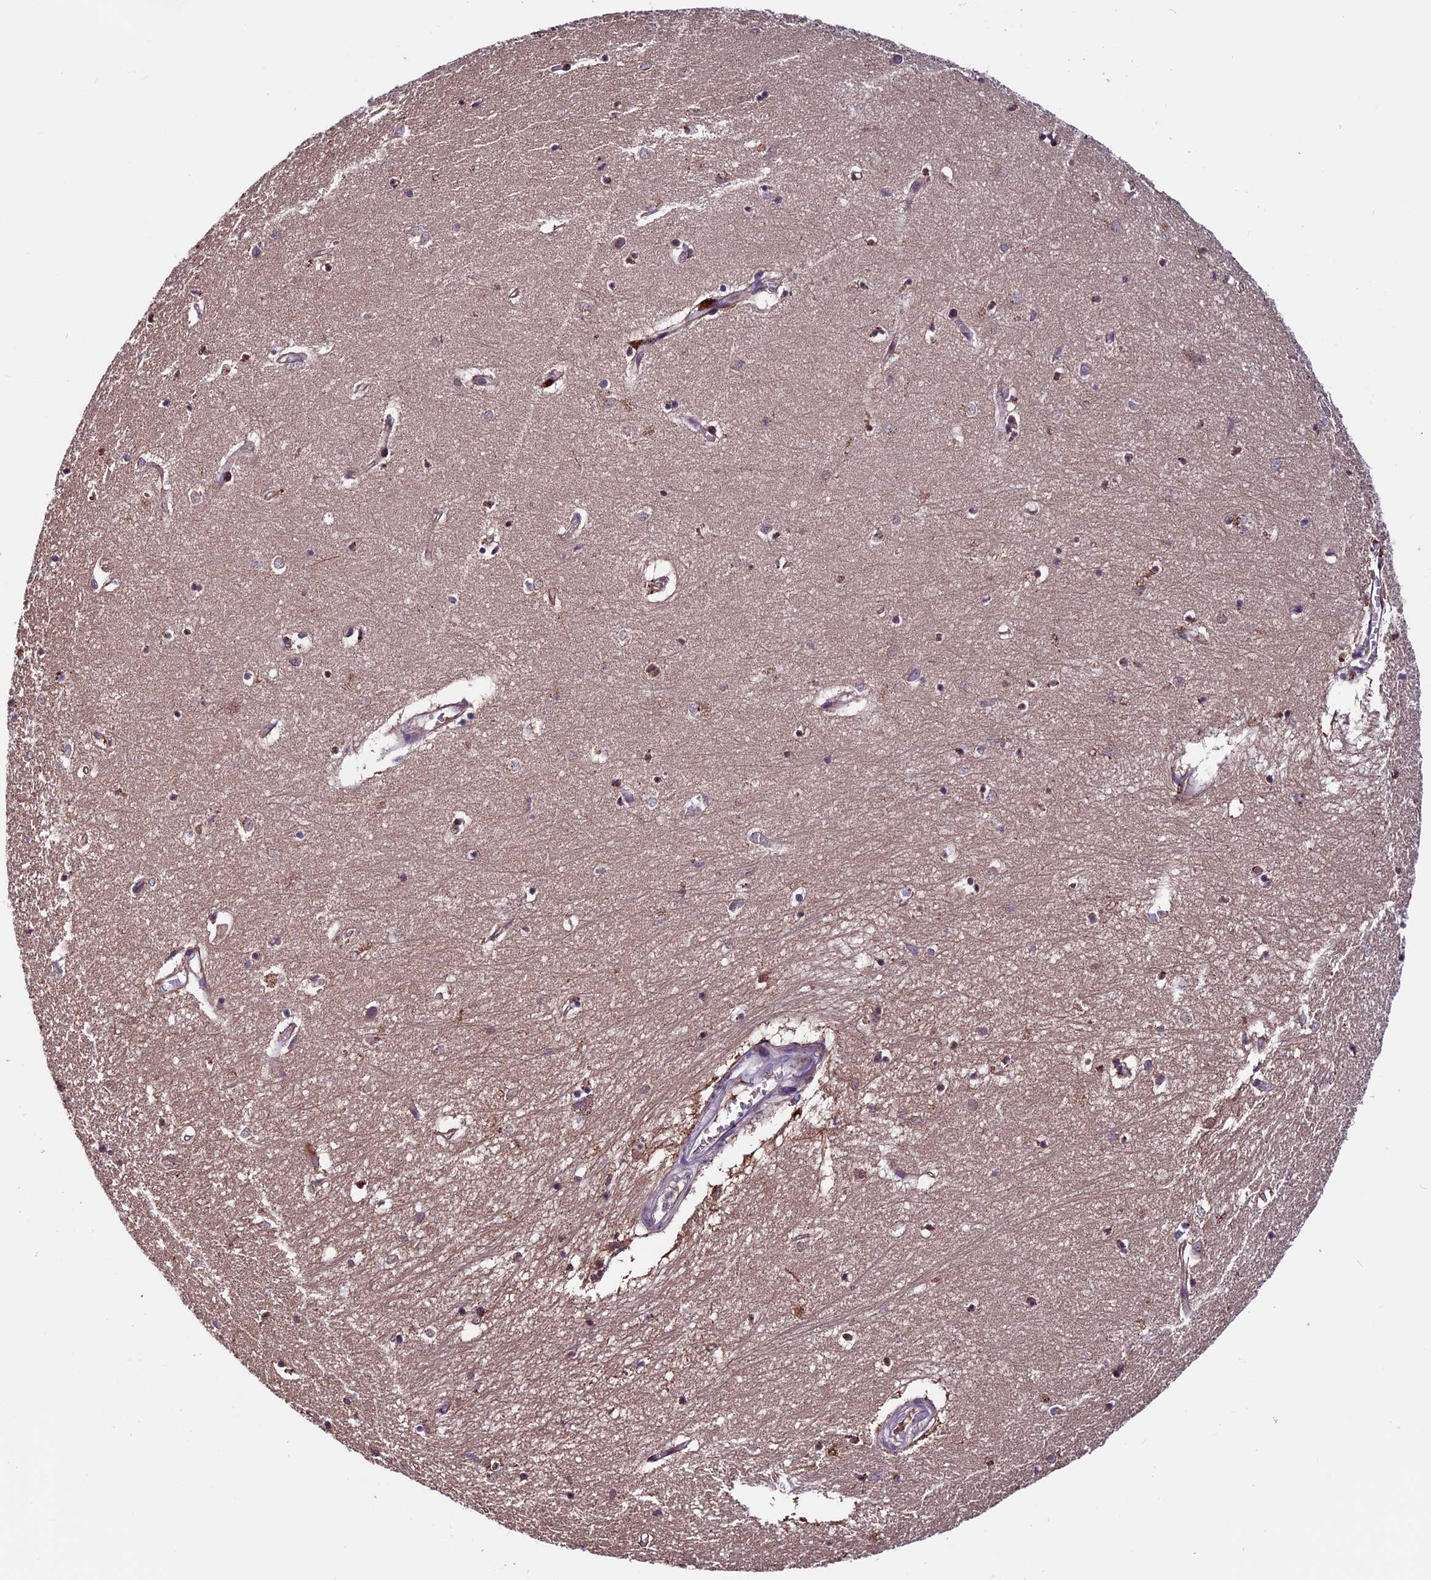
{"staining": {"intensity": "moderate", "quantity": "<25%", "location": "cytoplasmic/membranous,nuclear"}, "tissue": "hippocampus", "cell_type": "Glial cells", "image_type": "normal", "snomed": [{"axis": "morphology", "description": "Normal tissue, NOS"}, {"axis": "topography", "description": "Hippocampus"}], "caption": "Protein staining of benign hippocampus demonstrates moderate cytoplasmic/membranous,nuclear positivity in approximately <25% of glial cells.", "gene": "ZNF598", "patient": {"sex": "female", "age": 64}}